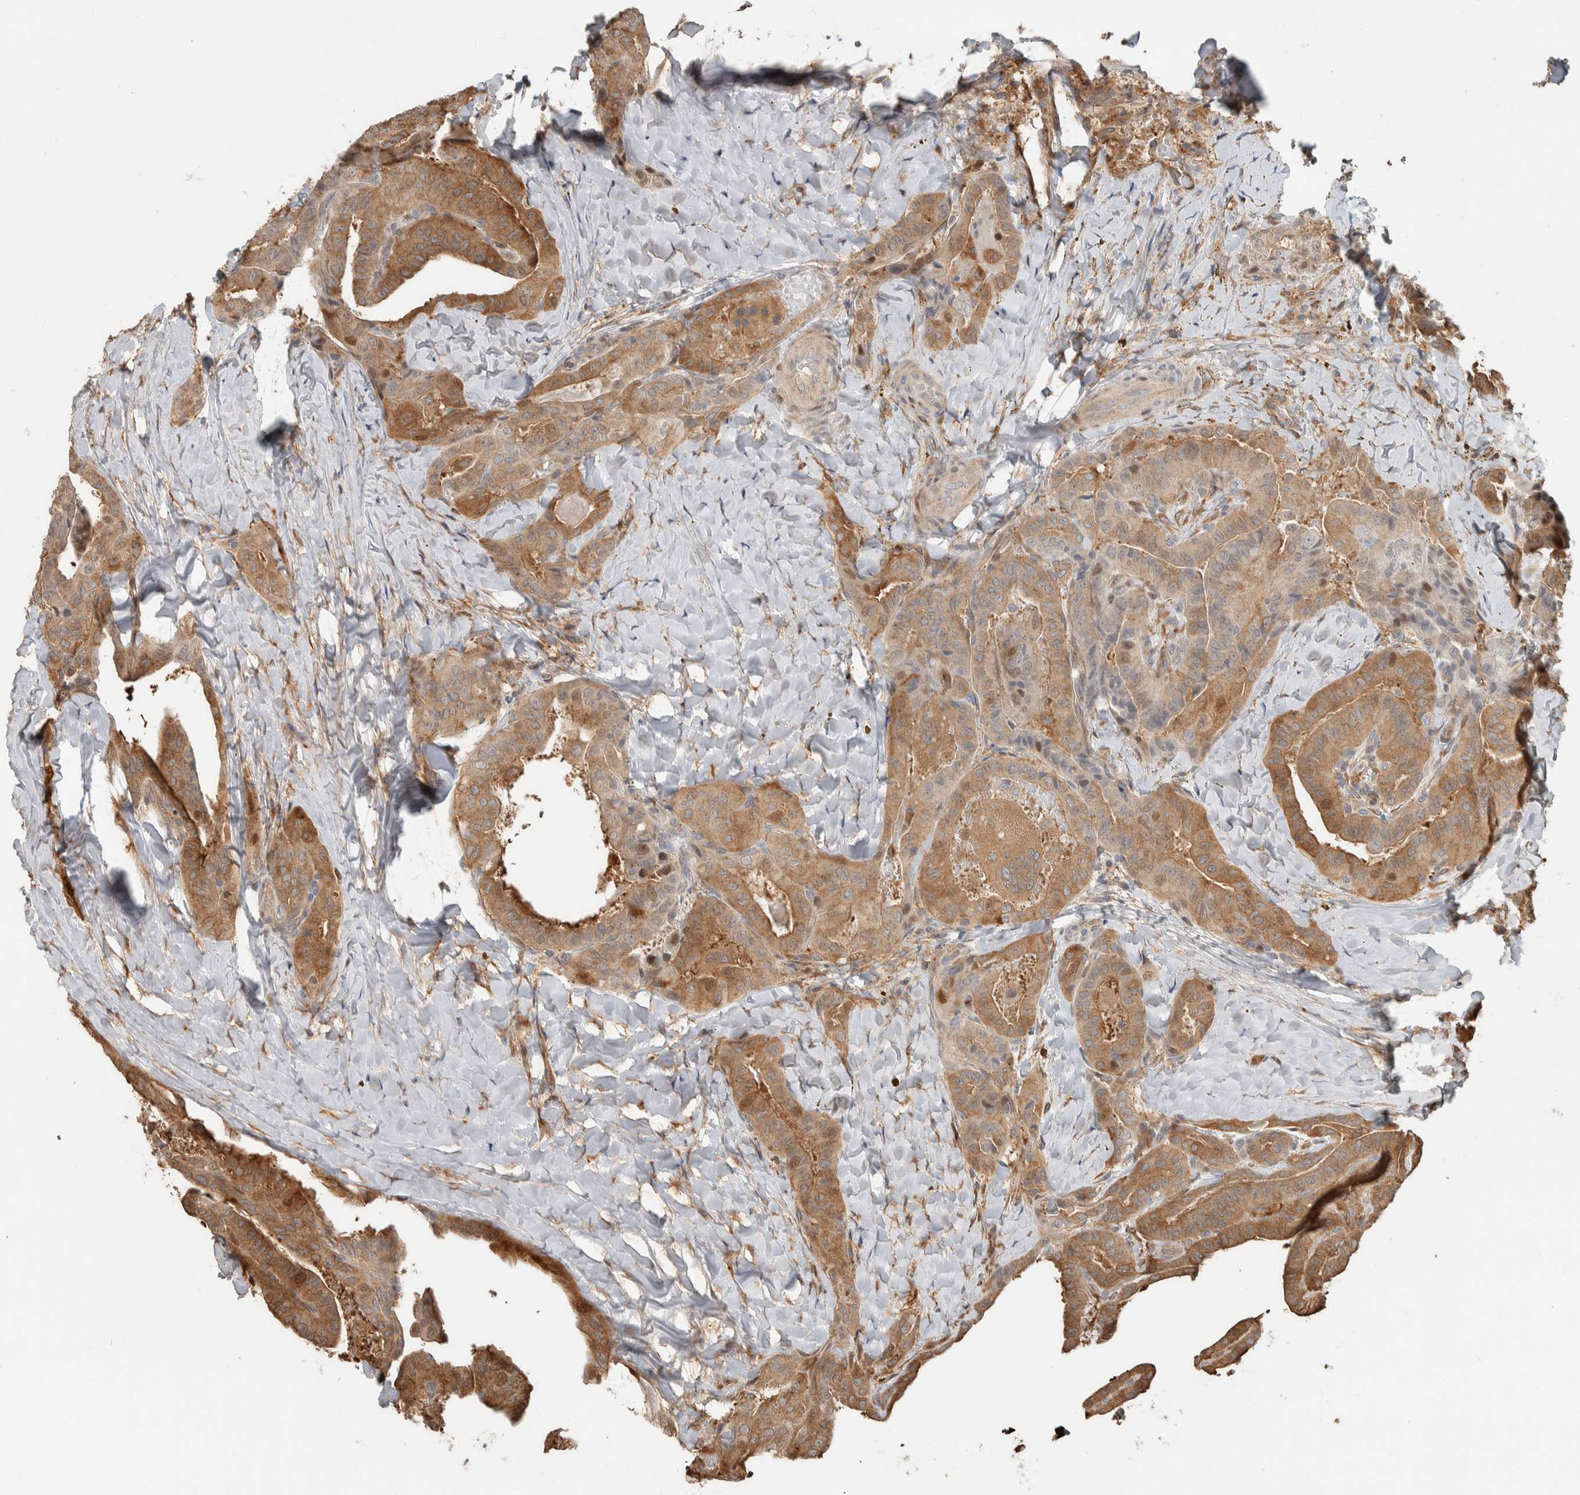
{"staining": {"intensity": "moderate", "quantity": ">75%", "location": "cytoplasmic/membranous"}, "tissue": "thyroid cancer", "cell_type": "Tumor cells", "image_type": "cancer", "snomed": [{"axis": "morphology", "description": "Papillary adenocarcinoma, NOS"}, {"axis": "topography", "description": "Thyroid gland"}], "caption": "The histopathology image exhibits immunohistochemical staining of thyroid cancer. There is moderate cytoplasmic/membranous staining is seen in about >75% of tumor cells.", "gene": "CNTROB", "patient": {"sex": "male", "age": 77}}